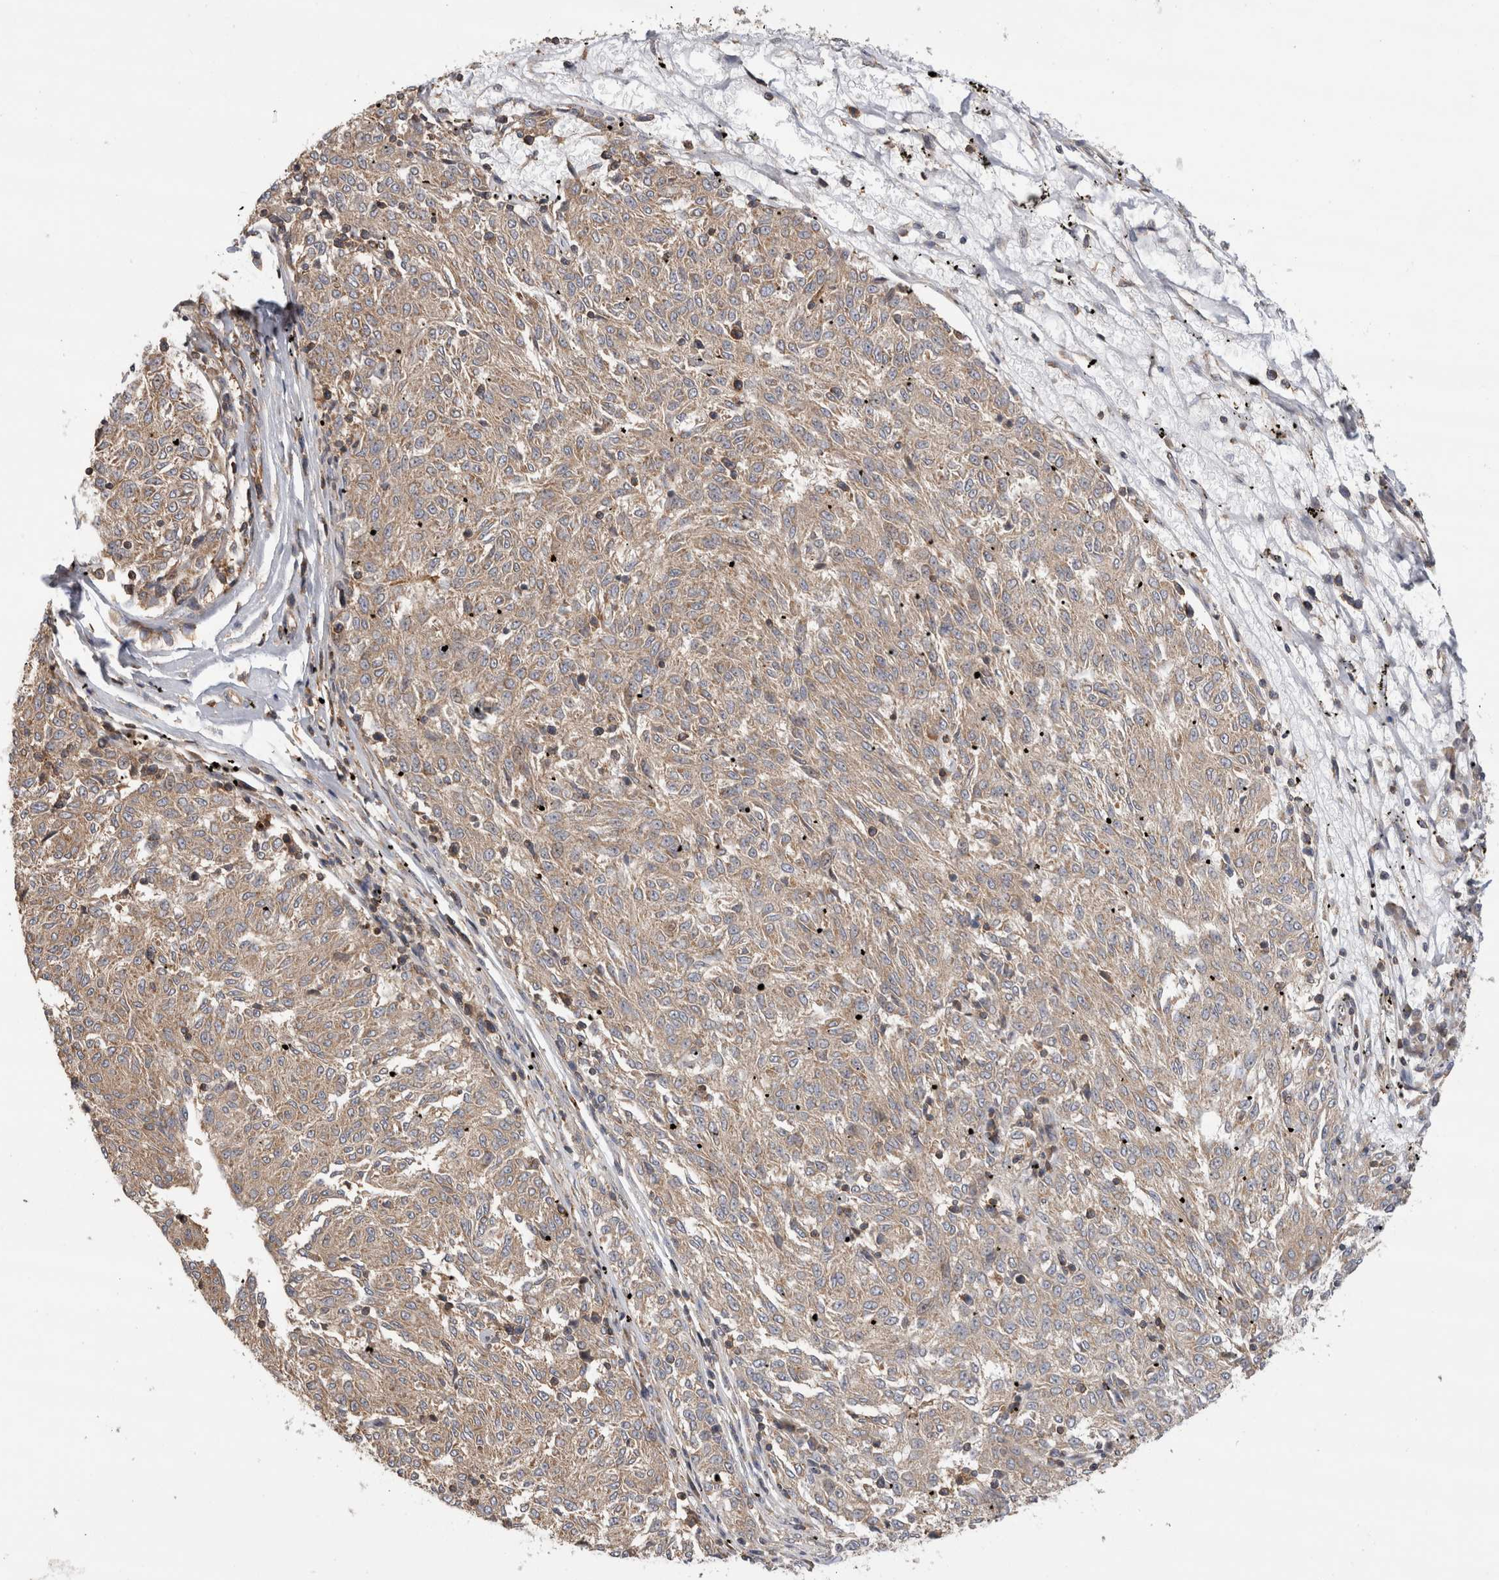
{"staining": {"intensity": "weak", "quantity": ">75%", "location": "cytoplasmic/membranous"}, "tissue": "melanoma", "cell_type": "Tumor cells", "image_type": "cancer", "snomed": [{"axis": "morphology", "description": "Malignant melanoma, NOS"}, {"axis": "topography", "description": "Skin"}], "caption": "Weak cytoplasmic/membranous expression is seen in approximately >75% of tumor cells in melanoma.", "gene": "GRIK2", "patient": {"sex": "female", "age": 72}}